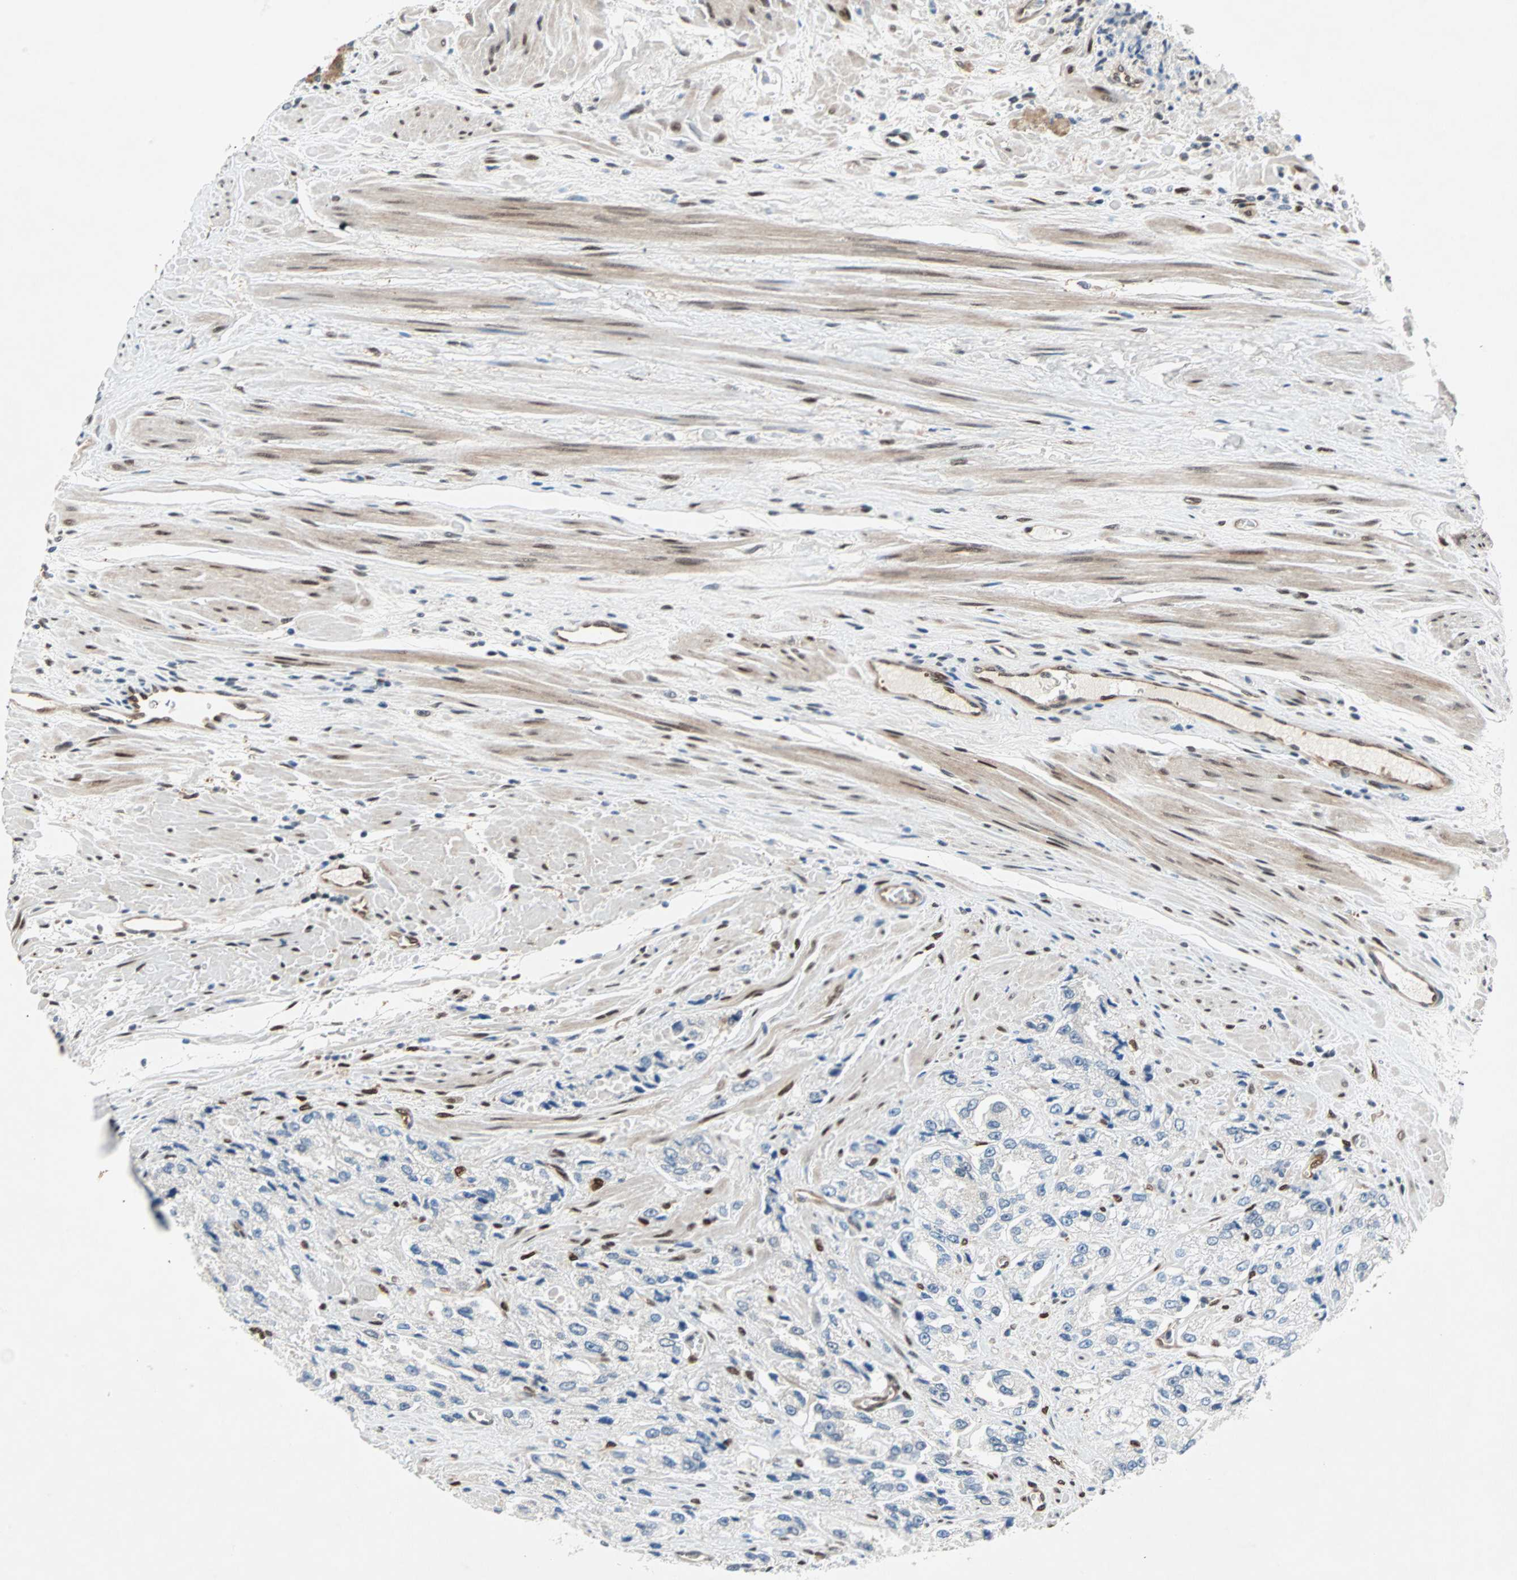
{"staining": {"intensity": "negative", "quantity": "none", "location": "none"}, "tissue": "prostate cancer", "cell_type": "Tumor cells", "image_type": "cancer", "snomed": [{"axis": "morphology", "description": "Adenocarcinoma, High grade"}, {"axis": "topography", "description": "Prostate"}], "caption": "Tumor cells are negative for protein expression in human prostate cancer.", "gene": "WWTR1", "patient": {"sex": "male", "age": 58}}